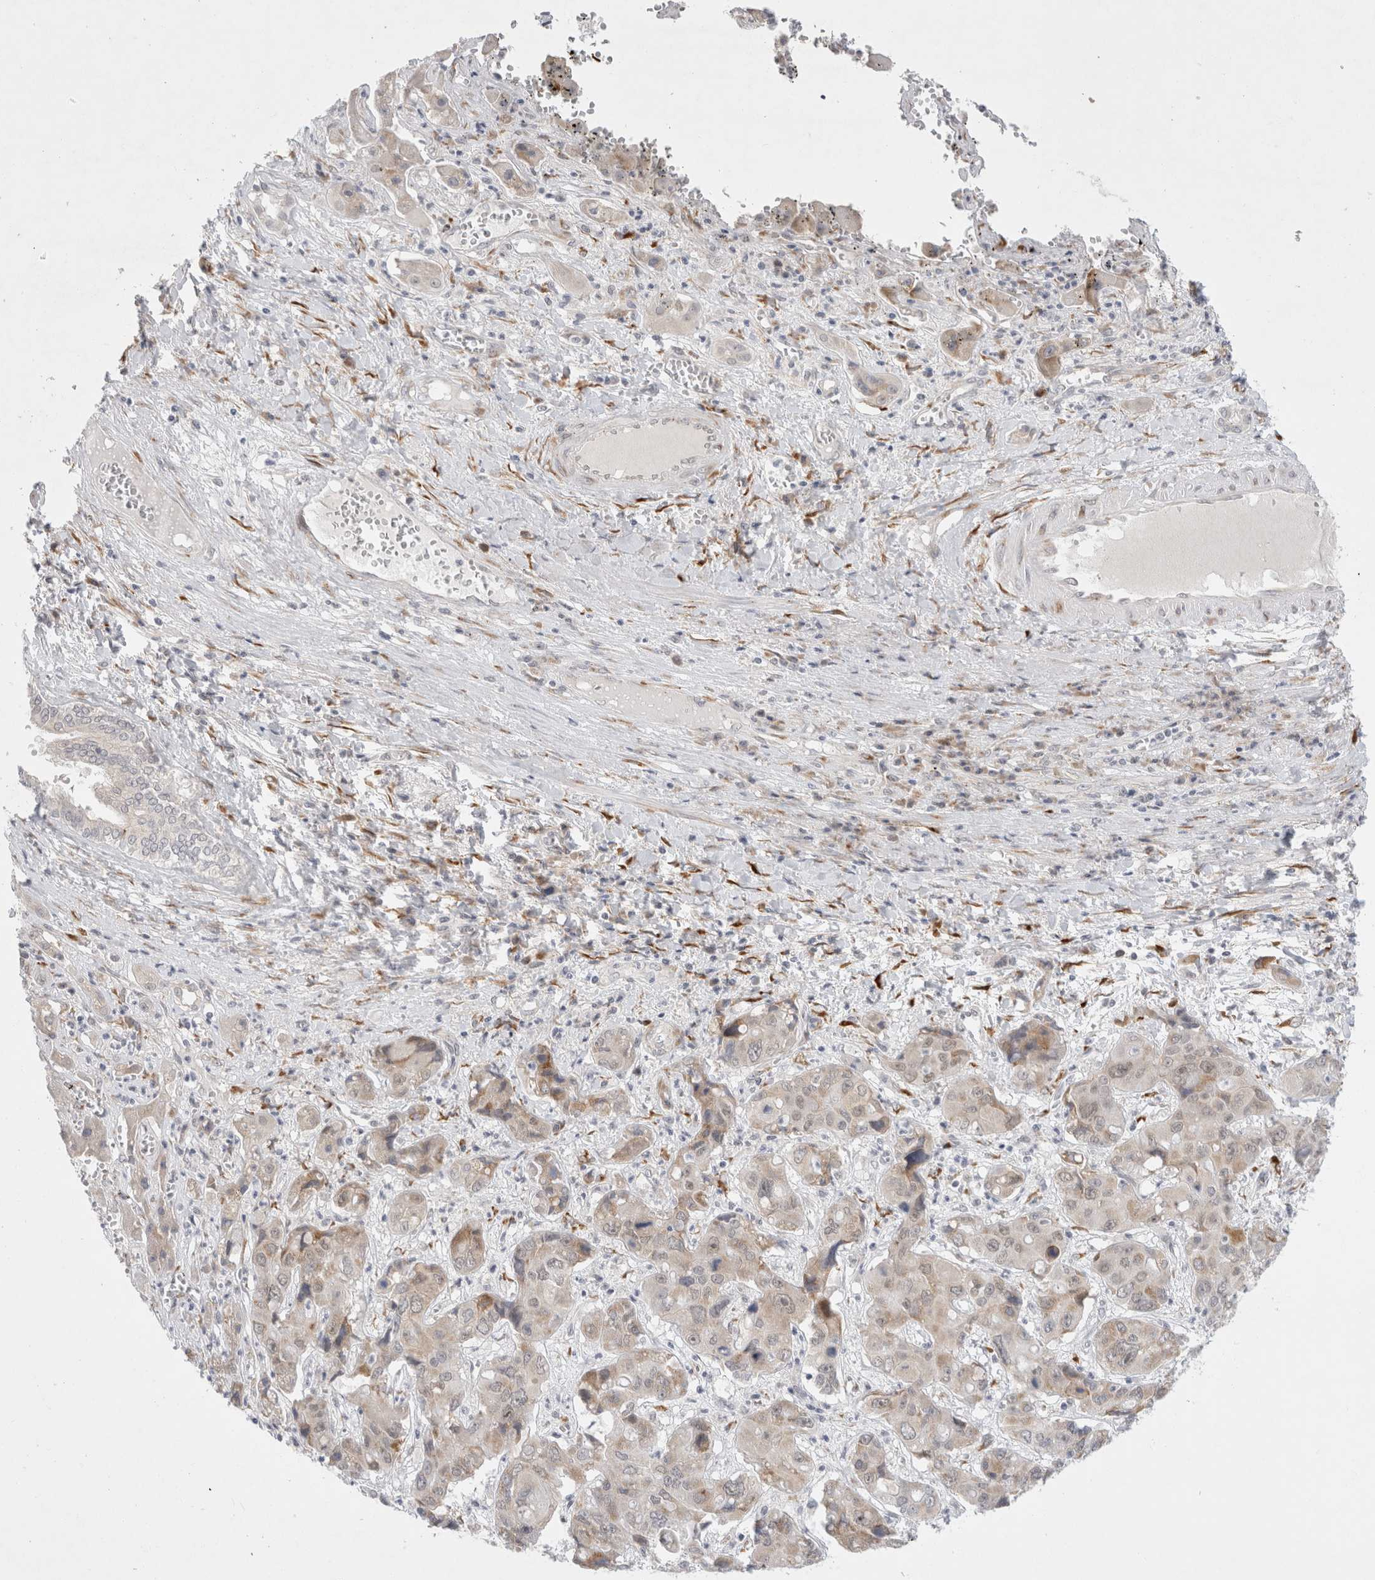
{"staining": {"intensity": "weak", "quantity": "25%-75%", "location": "cytoplasmic/membranous"}, "tissue": "liver cancer", "cell_type": "Tumor cells", "image_type": "cancer", "snomed": [{"axis": "morphology", "description": "Cholangiocarcinoma"}, {"axis": "topography", "description": "Liver"}], "caption": "Tumor cells show weak cytoplasmic/membranous expression in approximately 25%-75% of cells in liver cholangiocarcinoma.", "gene": "TRMT1L", "patient": {"sex": "male", "age": 67}}